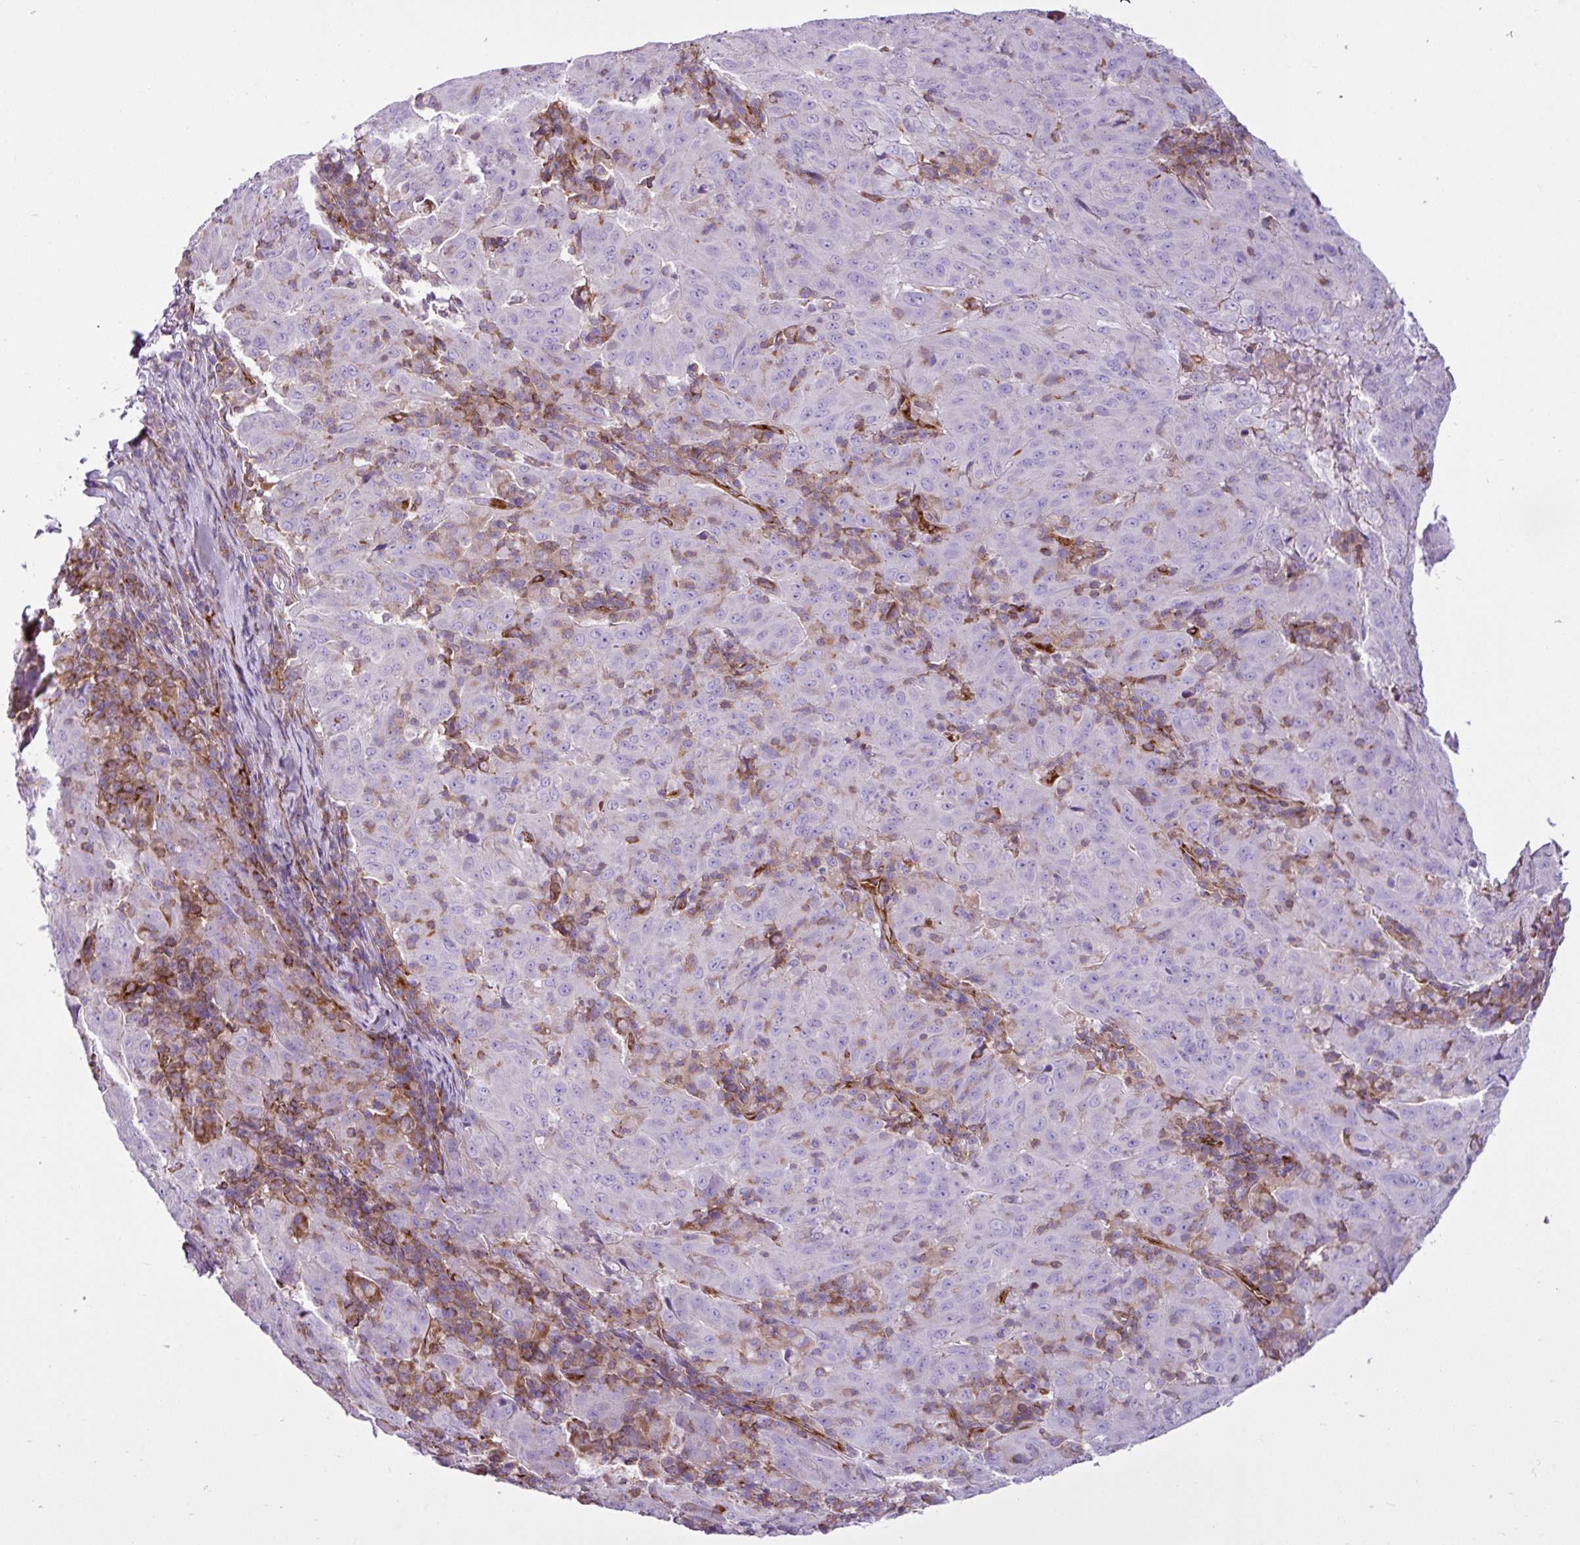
{"staining": {"intensity": "negative", "quantity": "none", "location": "none"}, "tissue": "pancreatic cancer", "cell_type": "Tumor cells", "image_type": "cancer", "snomed": [{"axis": "morphology", "description": "Adenocarcinoma, NOS"}, {"axis": "topography", "description": "Pancreas"}], "caption": "Immunohistochemical staining of human pancreatic cancer (adenocarcinoma) exhibits no significant expression in tumor cells.", "gene": "EME2", "patient": {"sex": "male", "age": 63}}